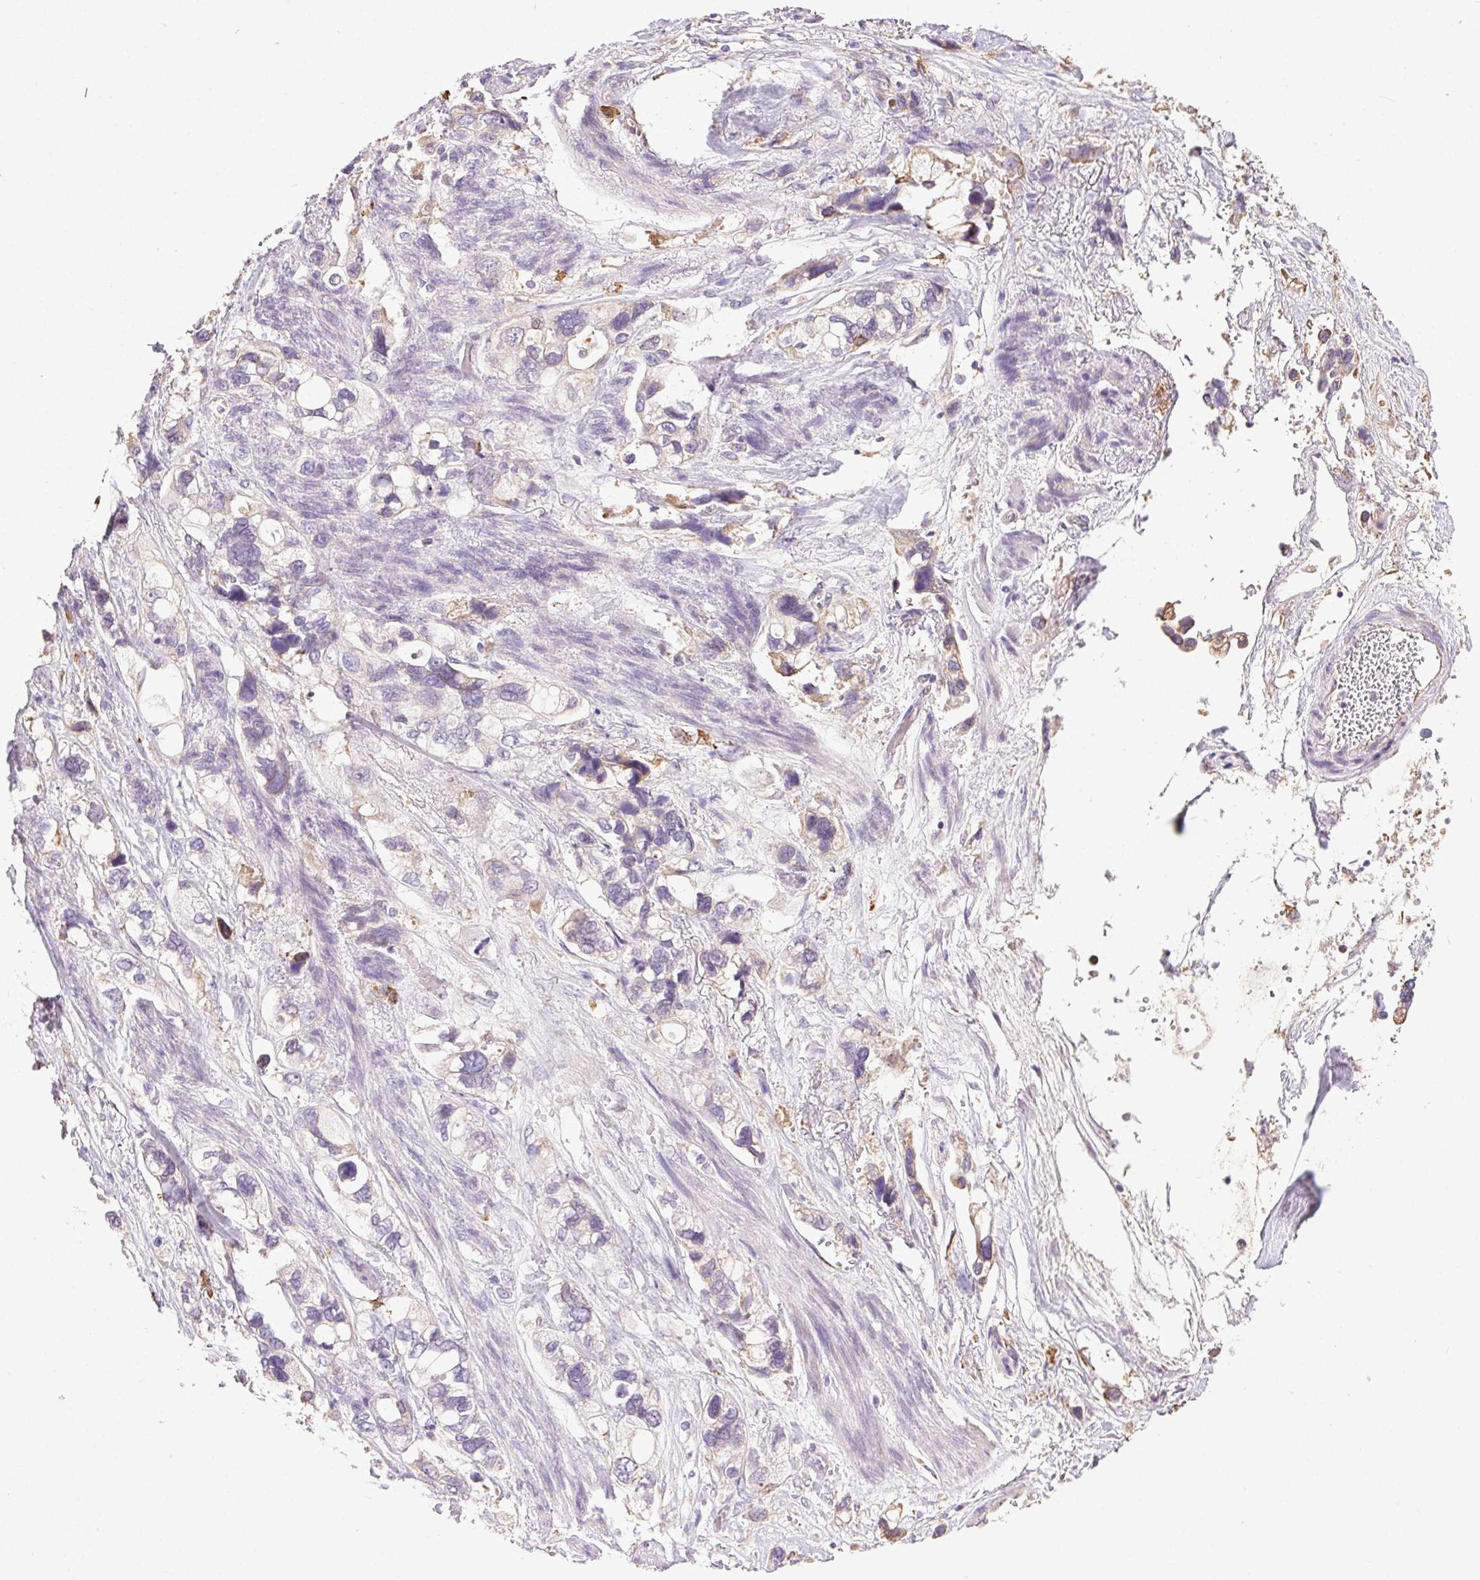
{"staining": {"intensity": "negative", "quantity": "none", "location": "none"}, "tissue": "stomach cancer", "cell_type": "Tumor cells", "image_type": "cancer", "snomed": [{"axis": "morphology", "description": "Adenocarcinoma, NOS"}, {"axis": "topography", "description": "Stomach, upper"}], "caption": "Tumor cells show no significant positivity in stomach adenocarcinoma.", "gene": "SNX31", "patient": {"sex": "female", "age": 81}}